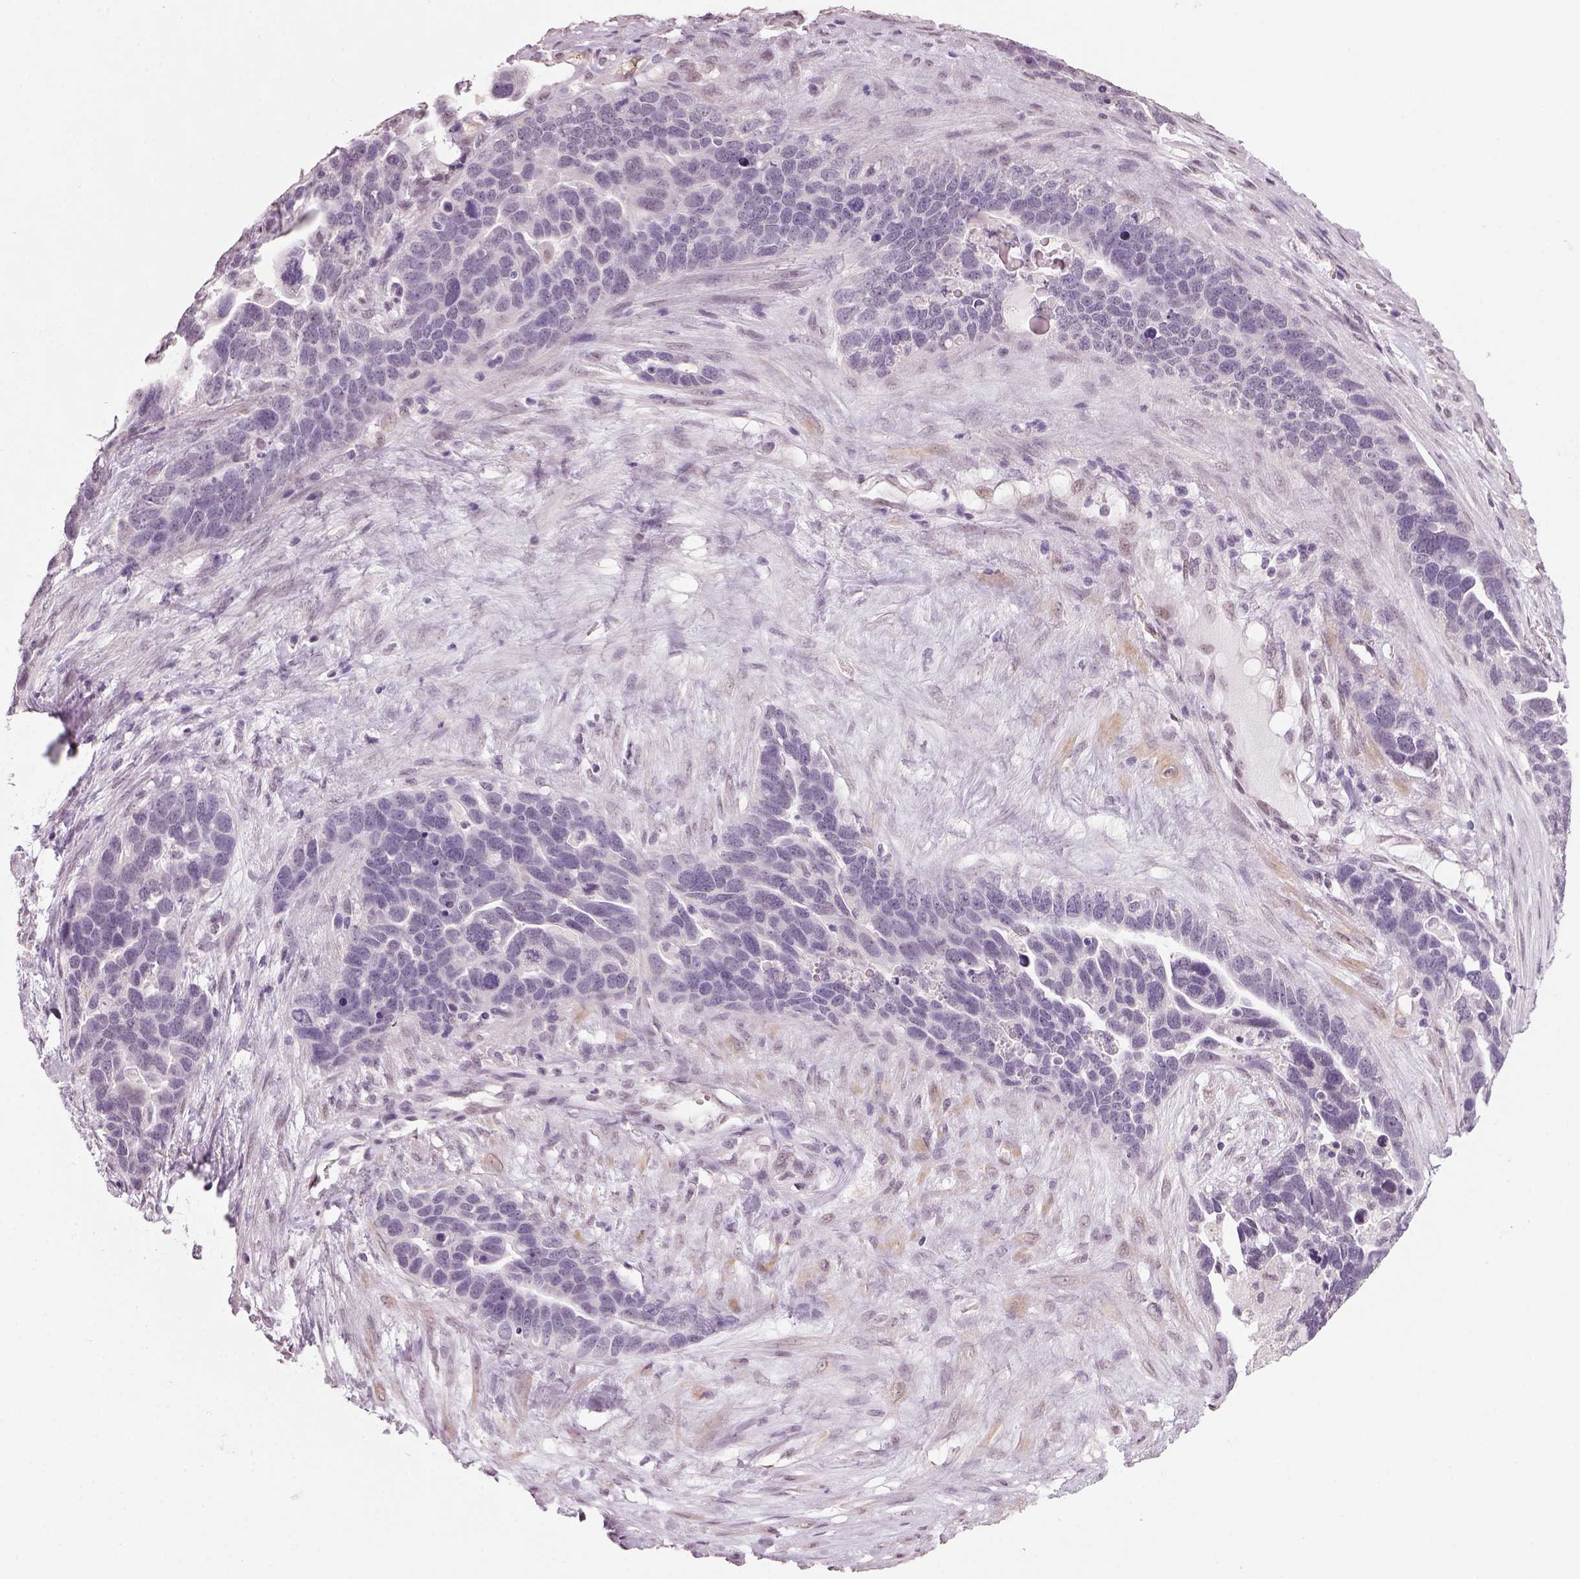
{"staining": {"intensity": "negative", "quantity": "none", "location": "none"}, "tissue": "ovarian cancer", "cell_type": "Tumor cells", "image_type": "cancer", "snomed": [{"axis": "morphology", "description": "Cystadenocarcinoma, serous, NOS"}, {"axis": "topography", "description": "Ovary"}], "caption": "This micrograph is of ovarian cancer (serous cystadenocarcinoma) stained with immunohistochemistry (IHC) to label a protein in brown with the nuclei are counter-stained blue. There is no expression in tumor cells.", "gene": "NAT8", "patient": {"sex": "female", "age": 54}}